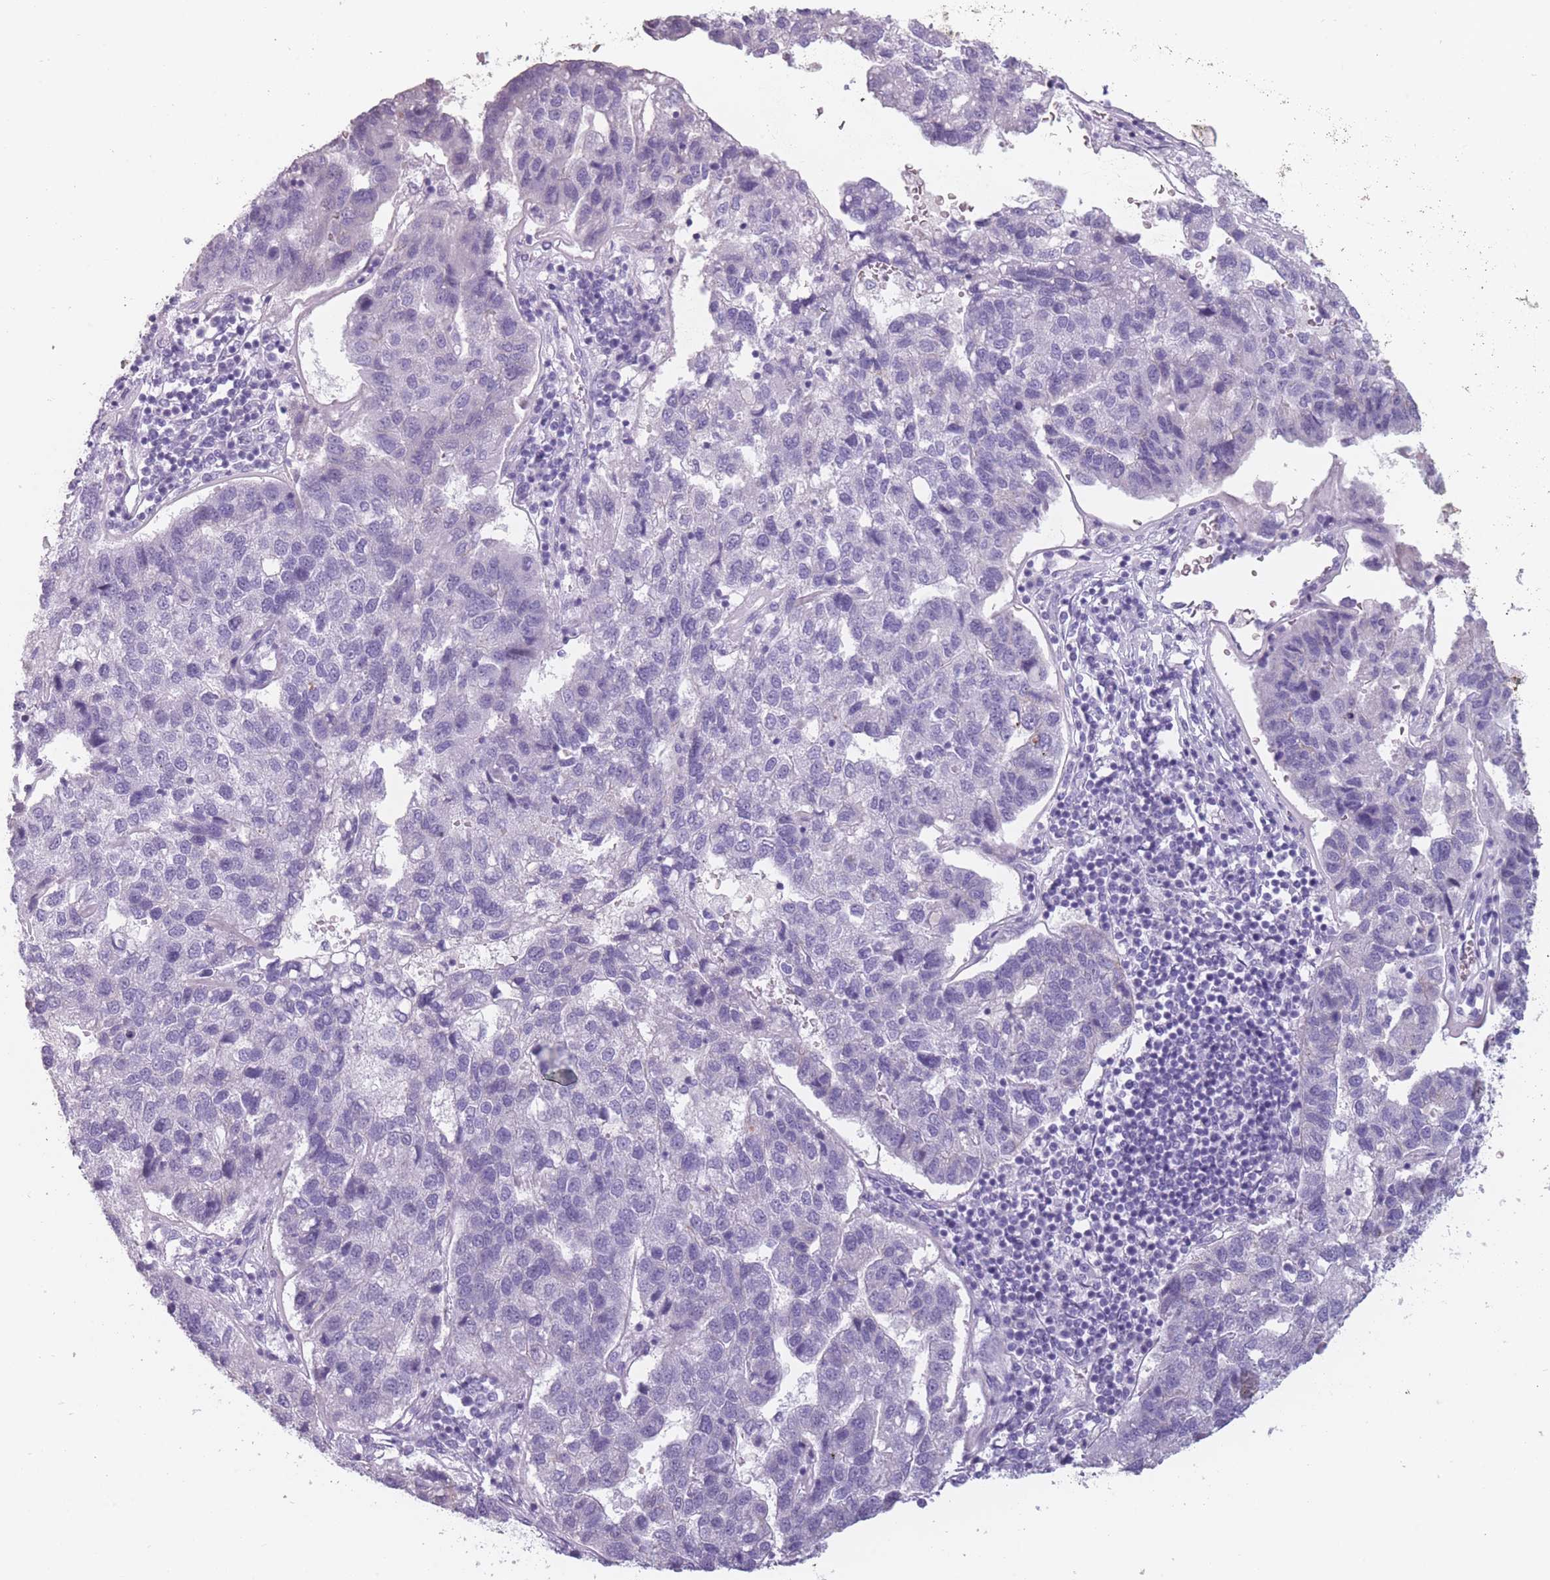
{"staining": {"intensity": "negative", "quantity": "none", "location": "none"}, "tissue": "pancreatic cancer", "cell_type": "Tumor cells", "image_type": "cancer", "snomed": [{"axis": "morphology", "description": "Adenocarcinoma, NOS"}, {"axis": "topography", "description": "Pancreas"}], "caption": "Immunohistochemistry (IHC) of human adenocarcinoma (pancreatic) reveals no positivity in tumor cells.", "gene": "PPFIA3", "patient": {"sex": "female", "age": 61}}